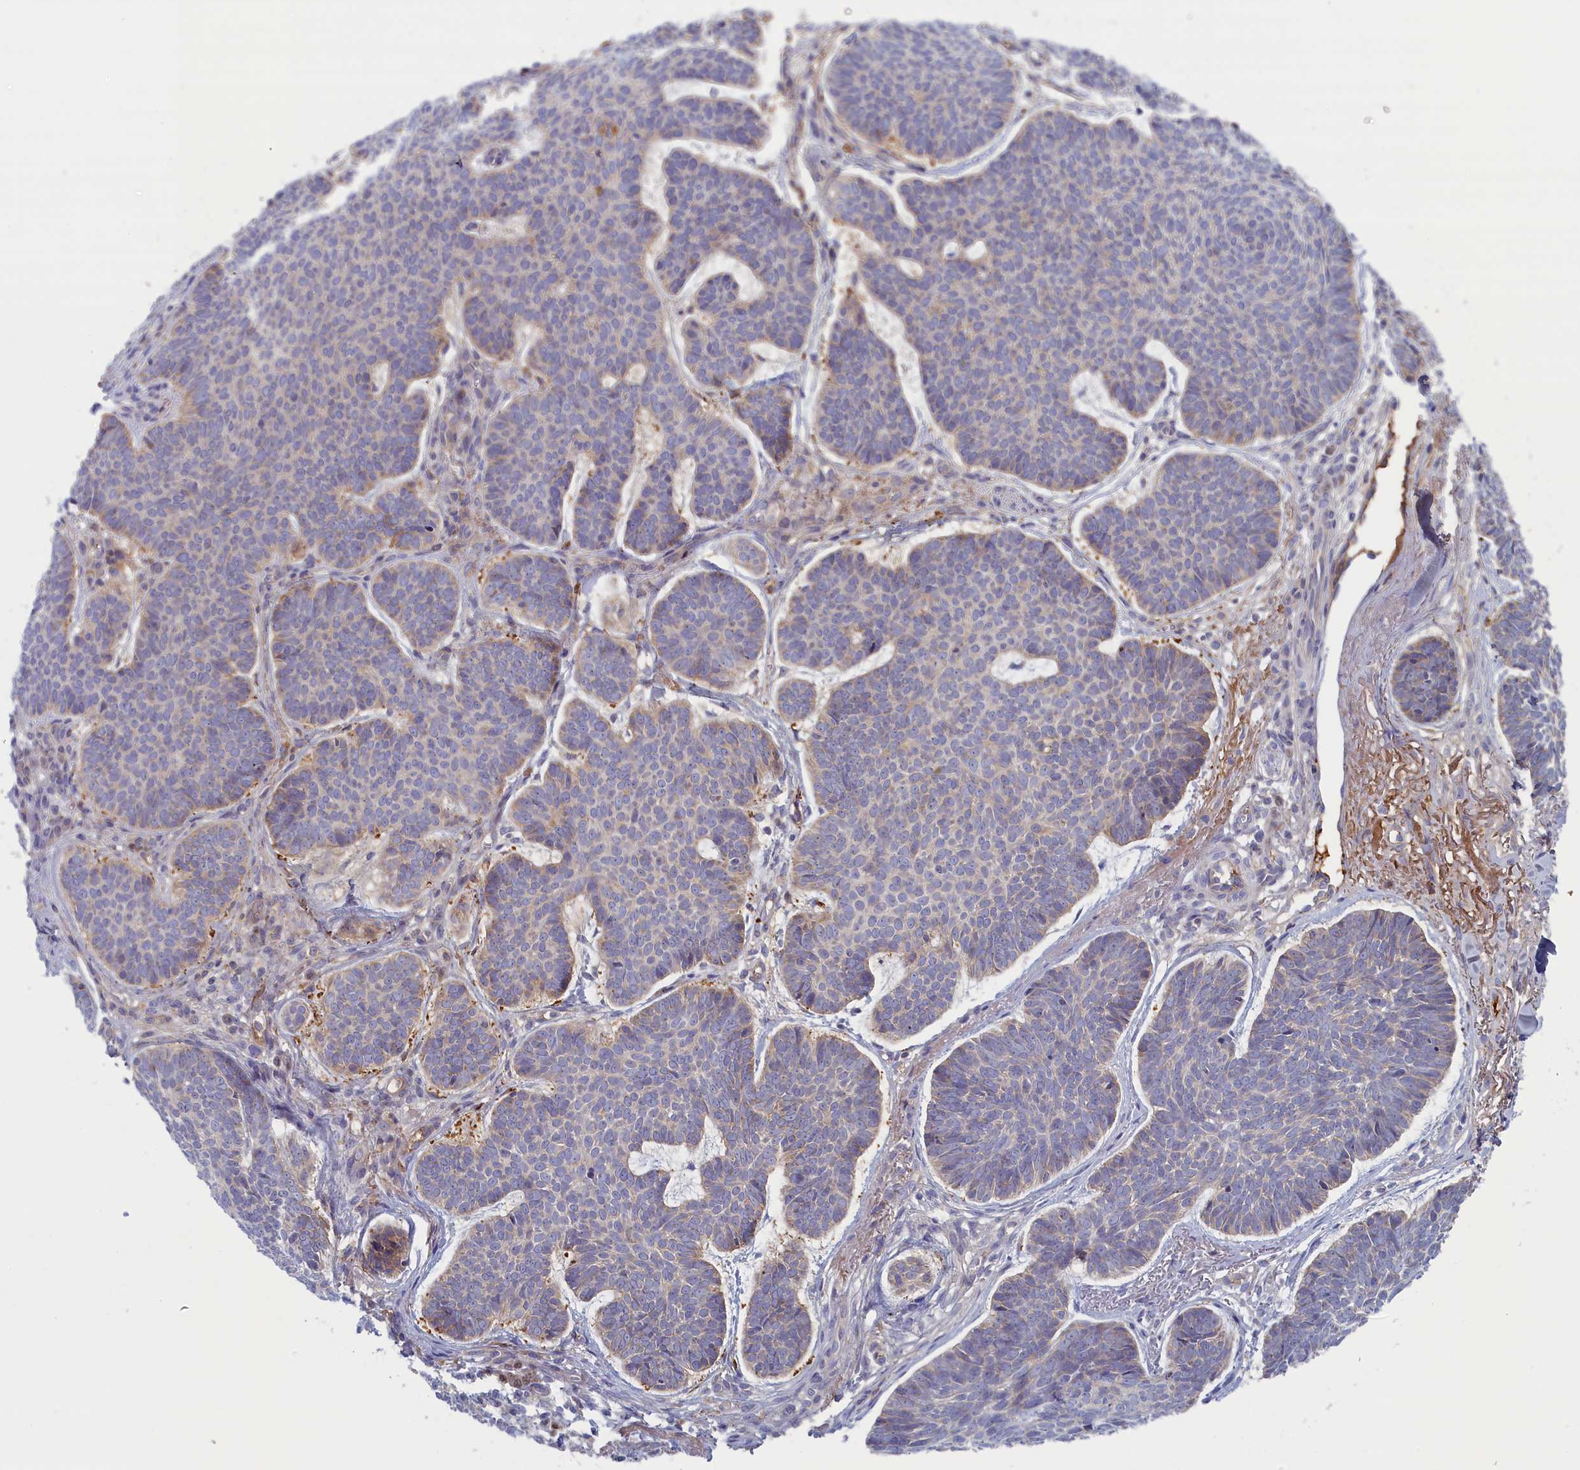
{"staining": {"intensity": "negative", "quantity": "none", "location": "none"}, "tissue": "skin cancer", "cell_type": "Tumor cells", "image_type": "cancer", "snomed": [{"axis": "morphology", "description": "Basal cell carcinoma"}, {"axis": "topography", "description": "Skin"}], "caption": "The photomicrograph demonstrates no significant expression in tumor cells of skin basal cell carcinoma. The staining is performed using DAB brown chromogen with nuclei counter-stained in using hematoxylin.", "gene": "STX16", "patient": {"sex": "female", "age": 74}}